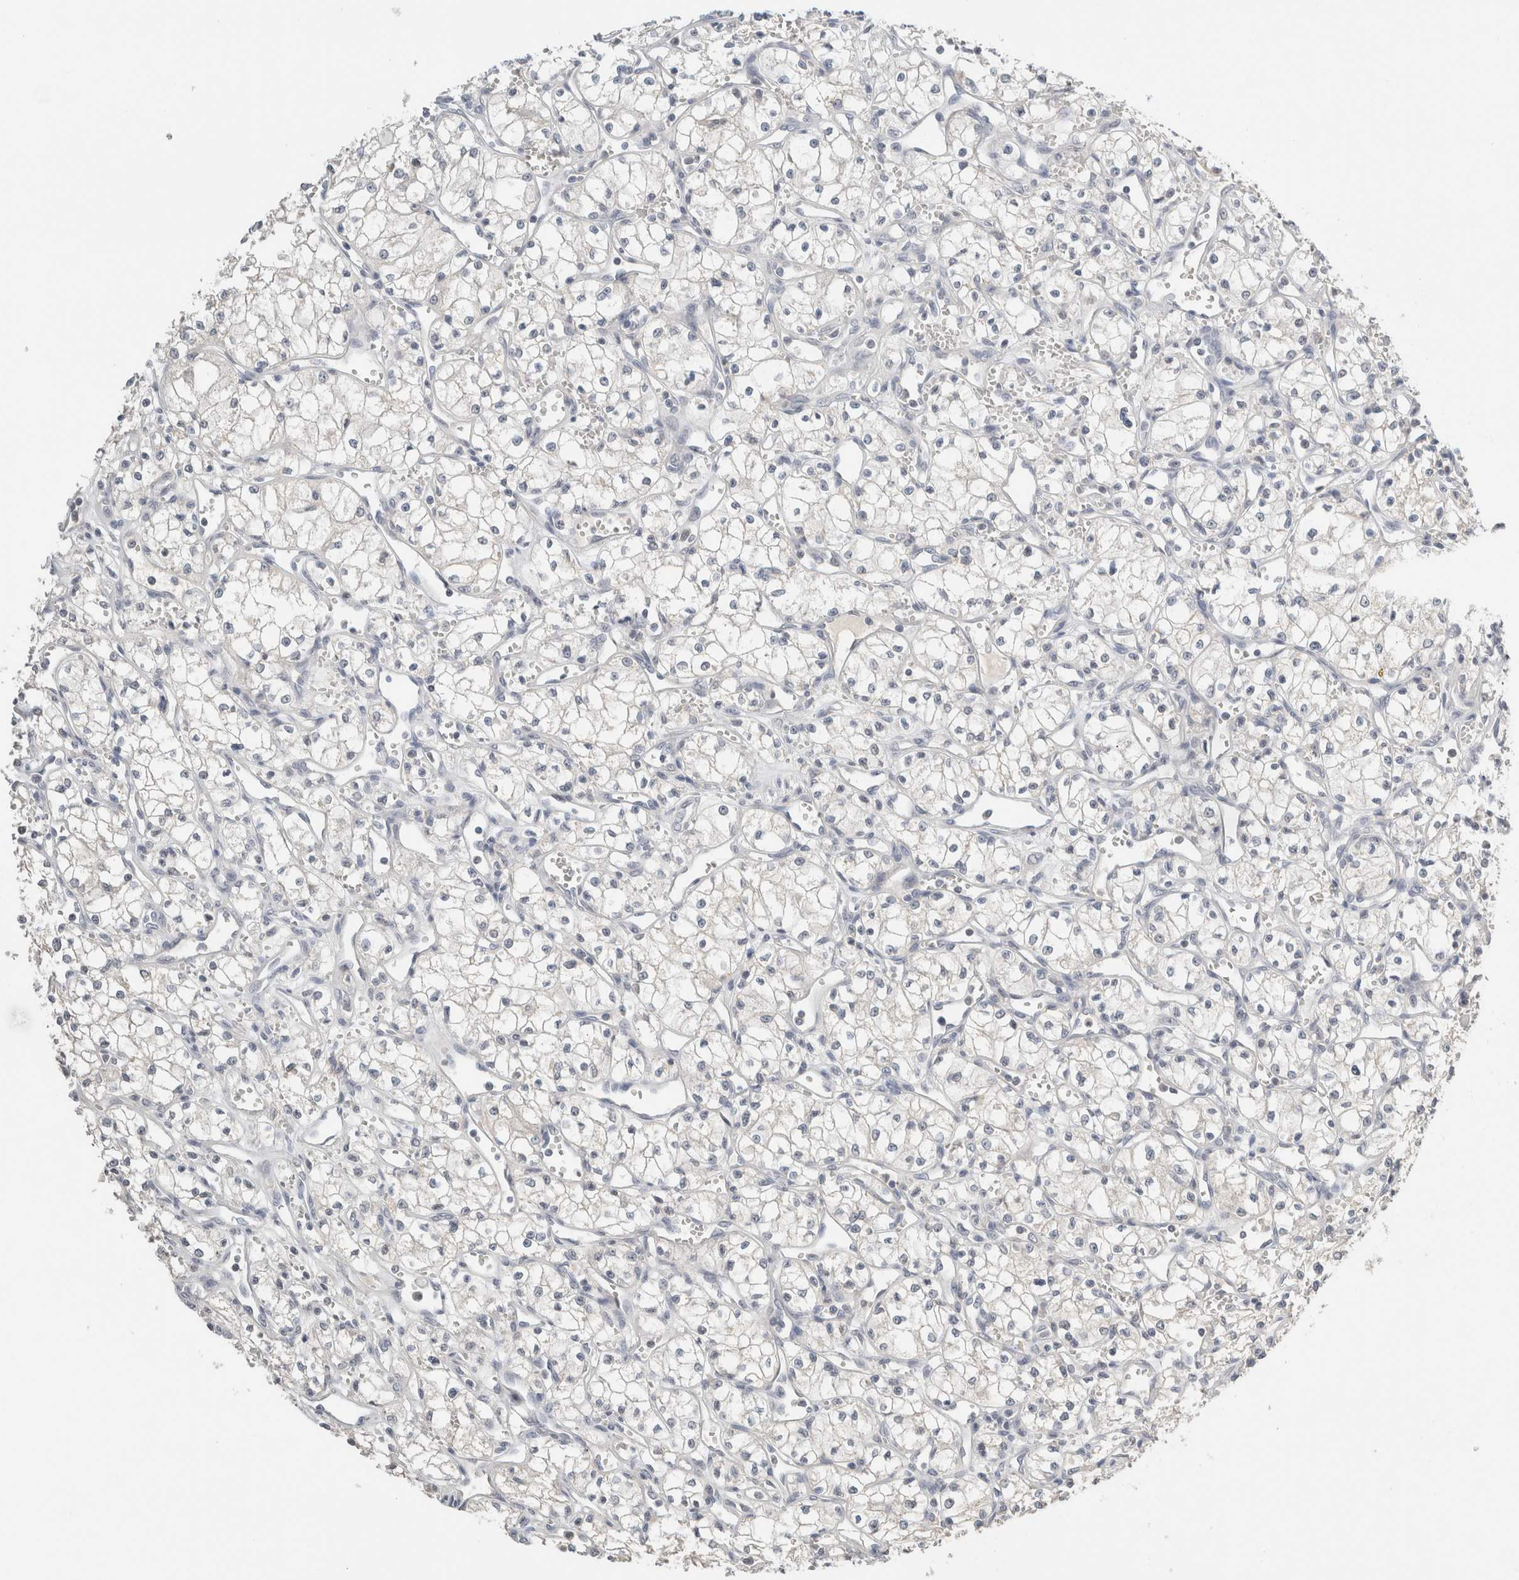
{"staining": {"intensity": "negative", "quantity": "none", "location": "none"}, "tissue": "renal cancer", "cell_type": "Tumor cells", "image_type": "cancer", "snomed": [{"axis": "morphology", "description": "Adenocarcinoma, NOS"}, {"axis": "topography", "description": "Kidney"}], "caption": "Immunohistochemistry of human renal cancer exhibits no expression in tumor cells.", "gene": "CRAT", "patient": {"sex": "male", "age": 59}}